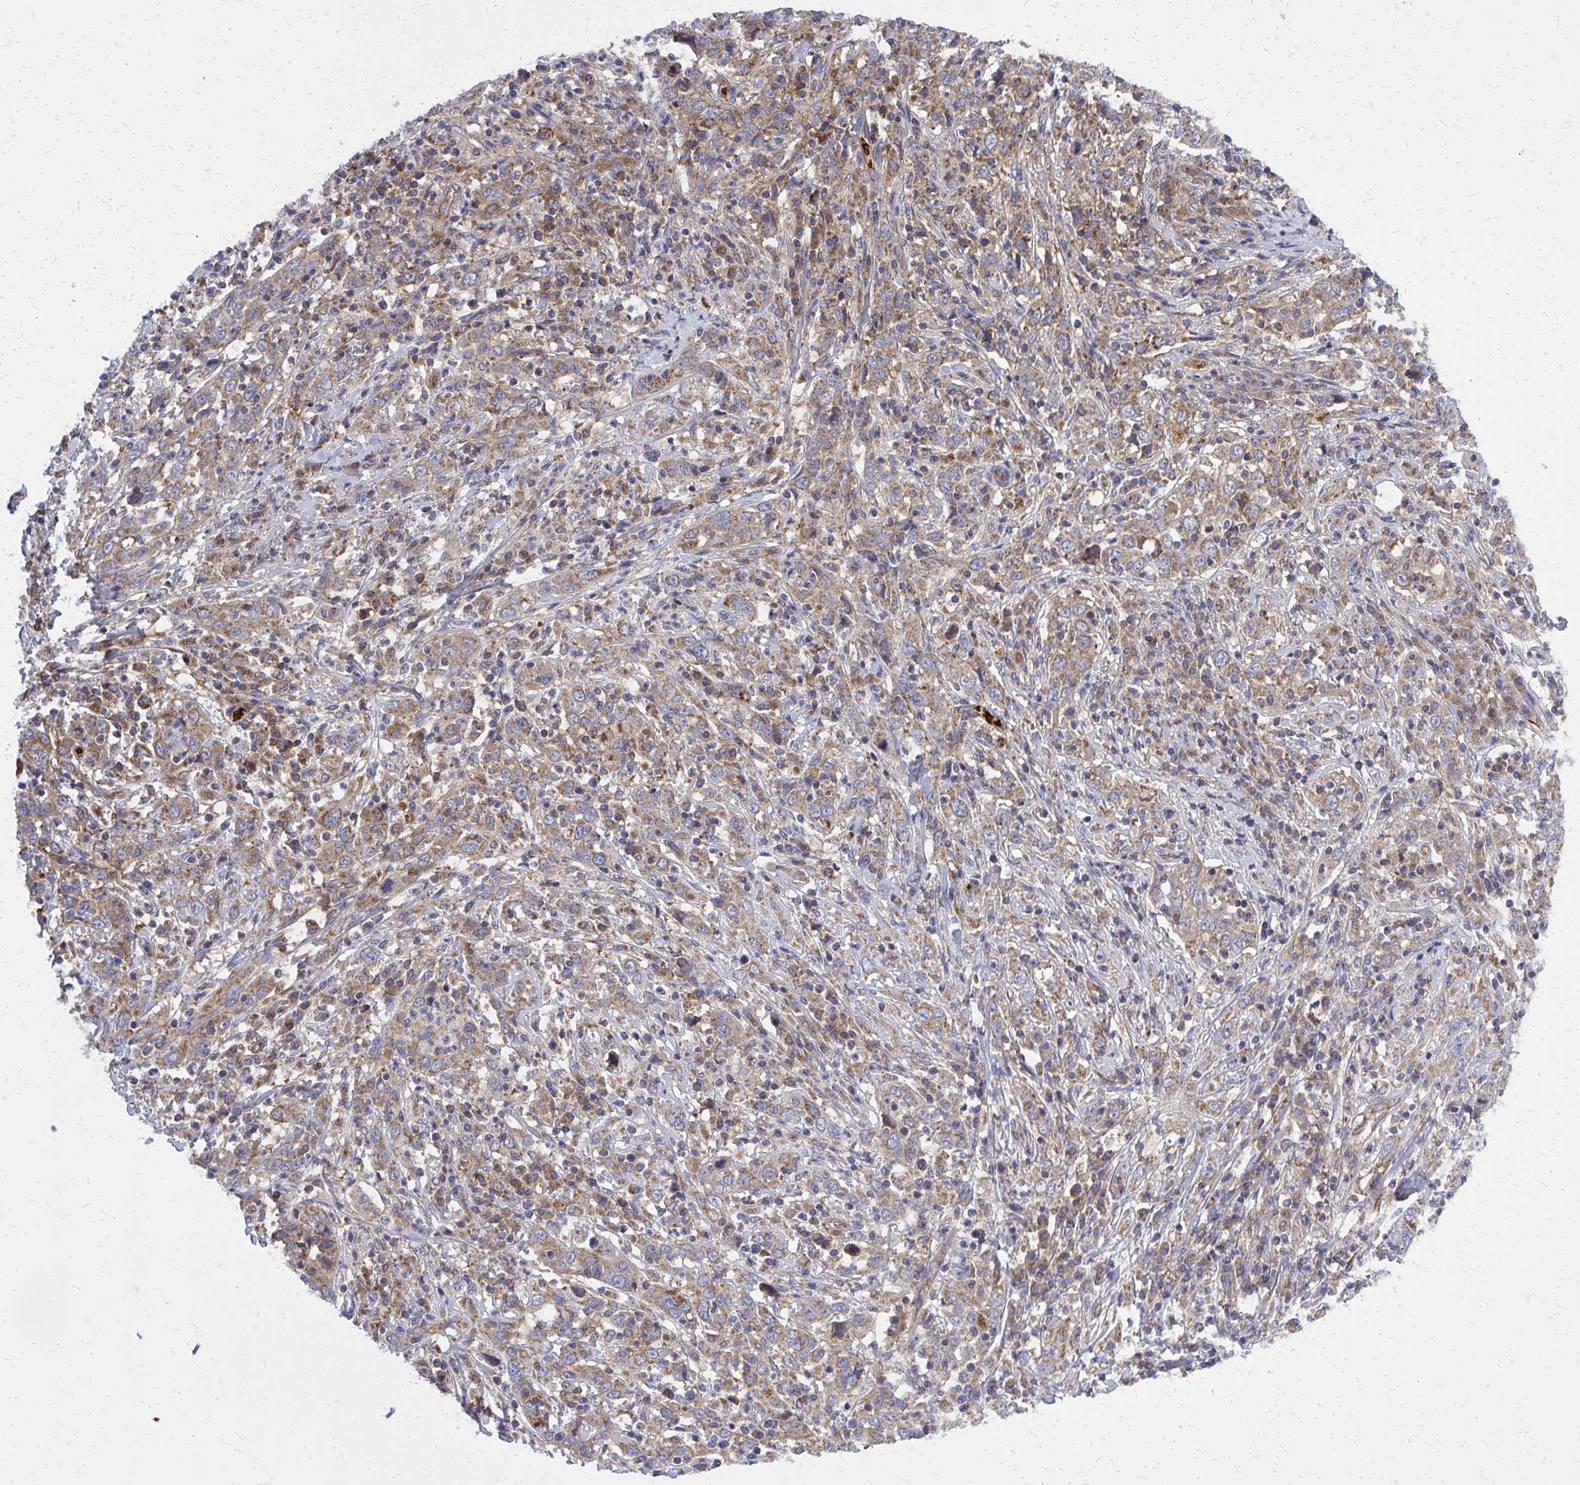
{"staining": {"intensity": "weak", "quantity": ">75%", "location": "cytoplasmic/membranous"}, "tissue": "cervical cancer", "cell_type": "Tumor cells", "image_type": "cancer", "snomed": [{"axis": "morphology", "description": "Squamous cell carcinoma, NOS"}, {"axis": "topography", "description": "Cervix"}], "caption": "A histopathology image showing weak cytoplasmic/membranous positivity in about >75% of tumor cells in cervical cancer, as visualized by brown immunohistochemical staining.", "gene": "PDK4", "patient": {"sex": "female", "age": 46}}